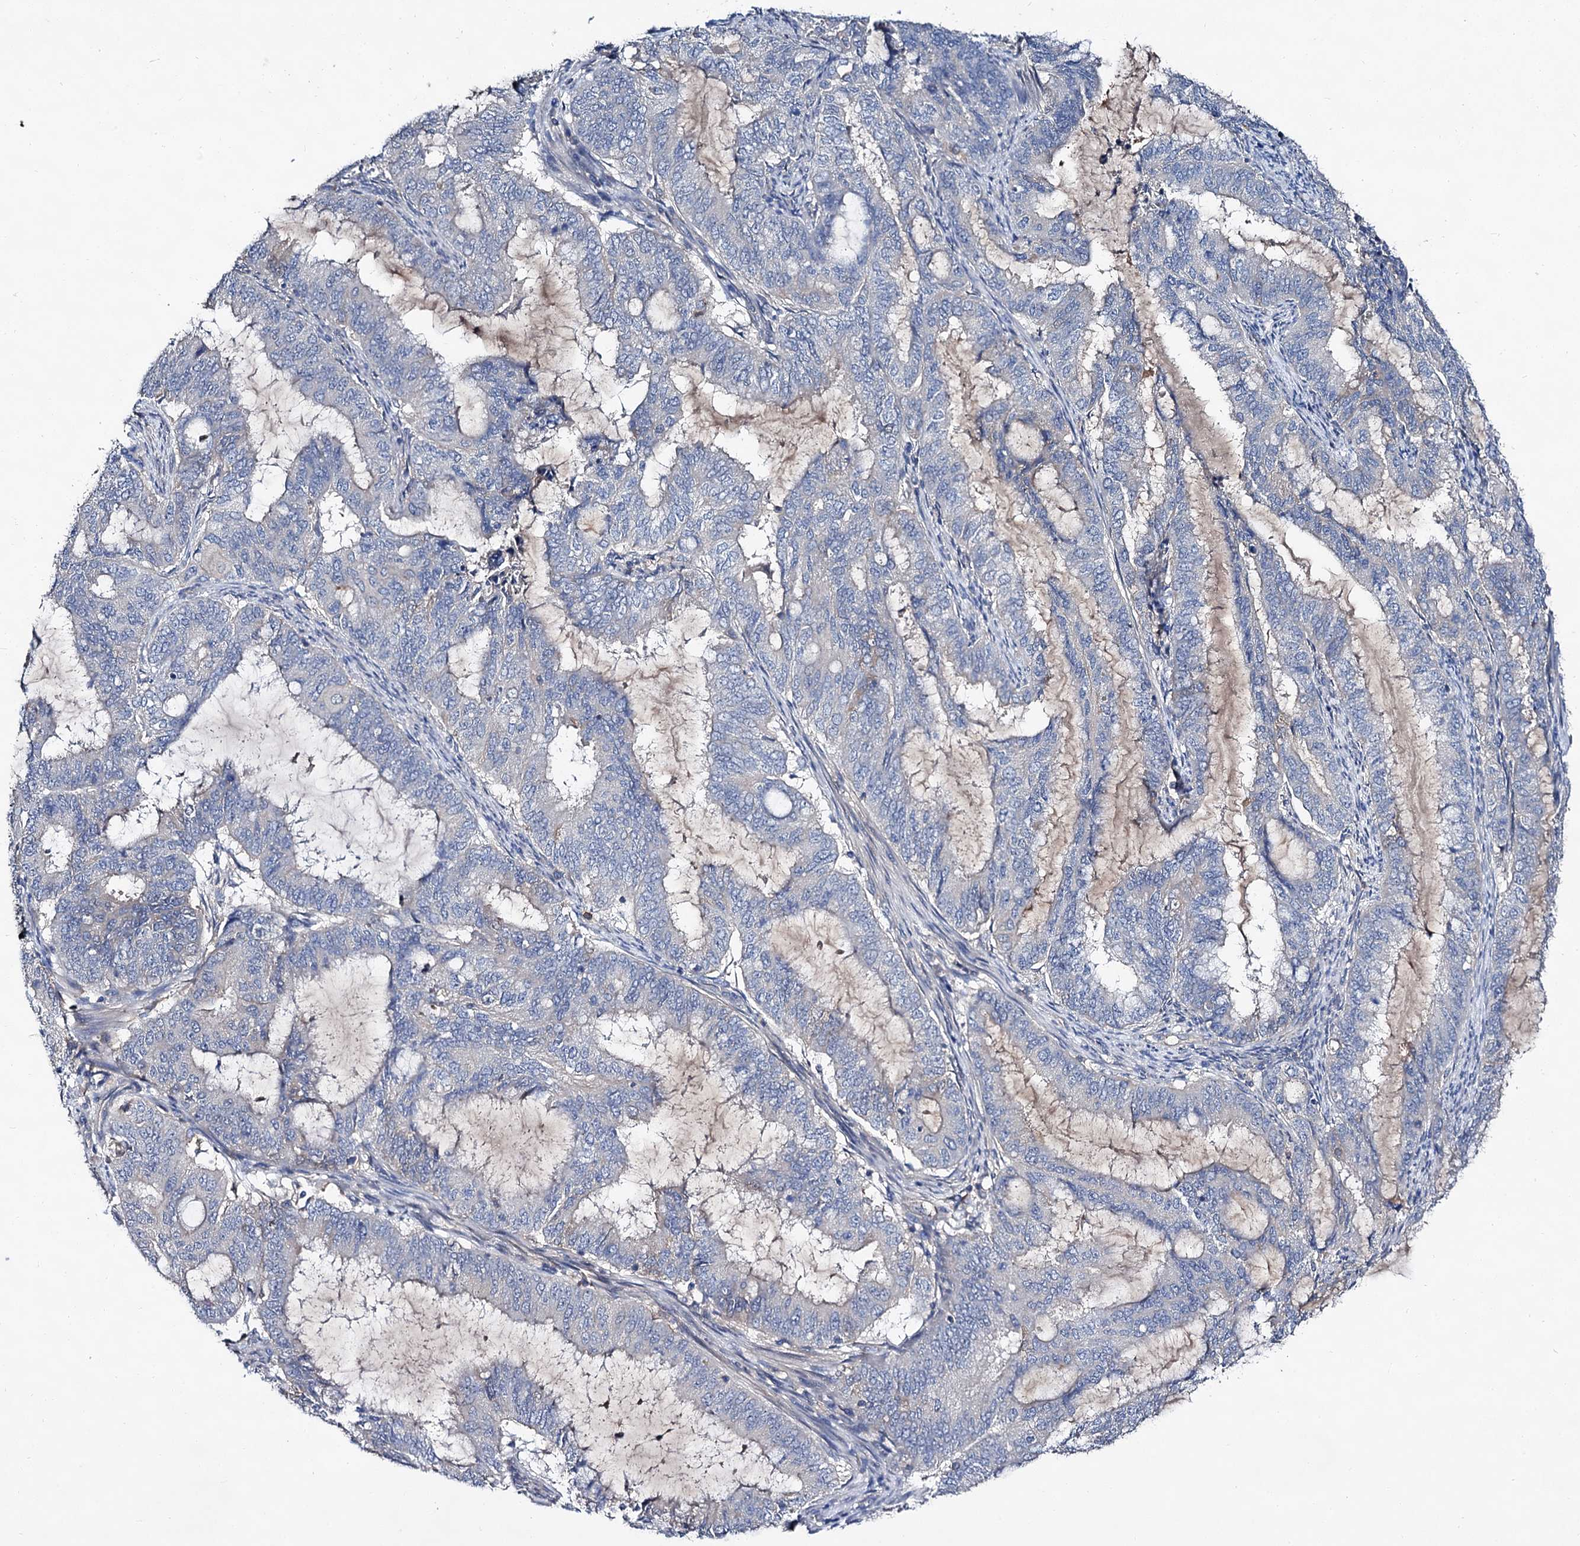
{"staining": {"intensity": "negative", "quantity": "none", "location": "none"}, "tissue": "endometrial cancer", "cell_type": "Tumor cells", "image_type": "cancer", "snomed": [{"axis": "morphology", "description": "Adenocarcinoma, NOS"}, {"axis": "topography", "description": "Endometrium"}], "caption": "DAB immunohistochemical staining of endometrial adenocarcinoma demonstrates no significant positivity in tumor cells.", "gene": "HVCN1", "patient": {"sex": "female", "age": 51}}